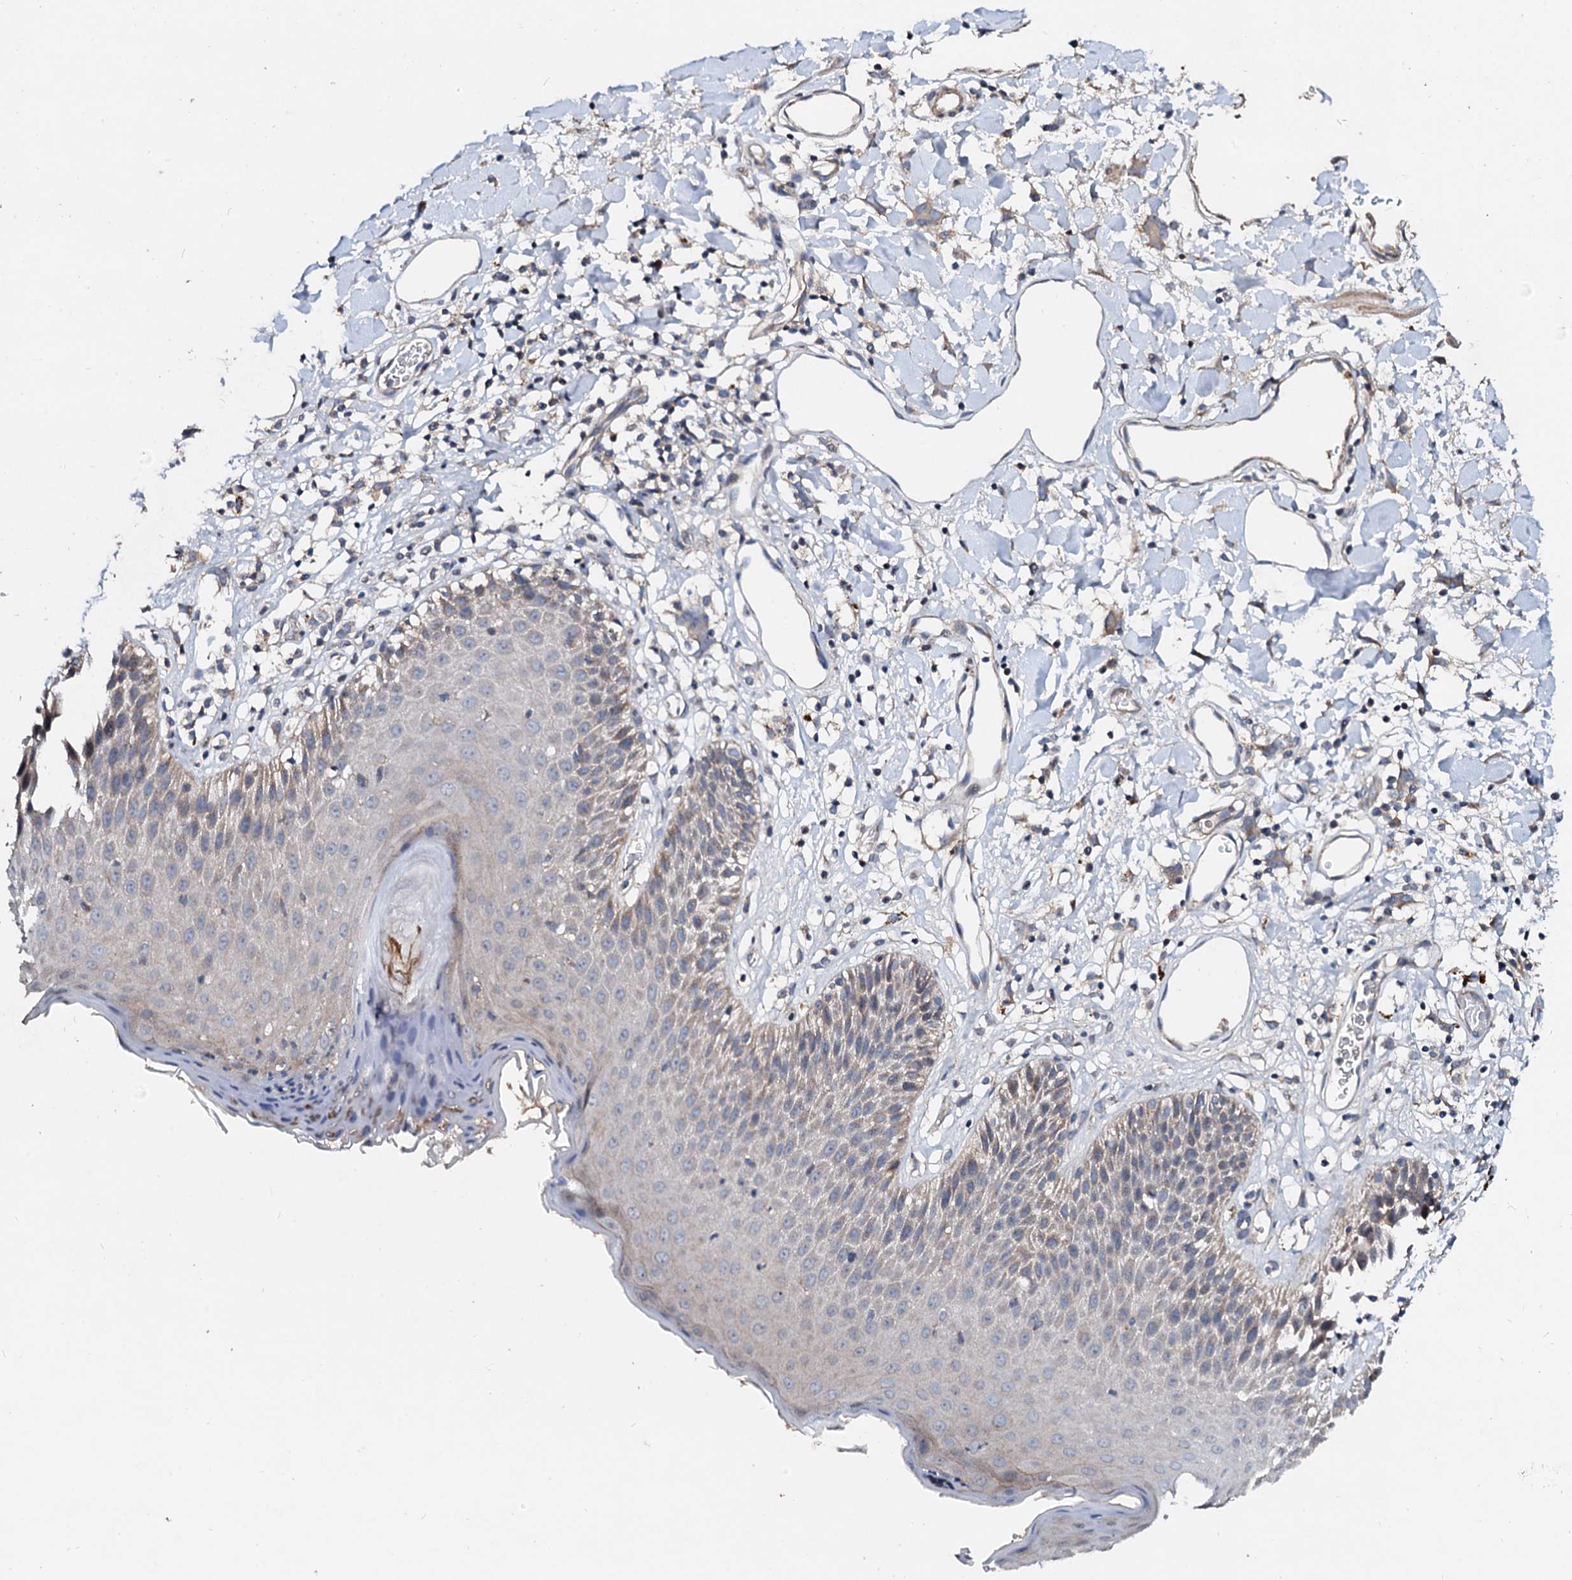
{"staining": {"intensity": "moderate", "quantity": "<25%", "location": "cytoplasmic/membranous"}, "tissue": "skin", "cell_type": "Epidermal cells", "image_type": "normal", "snomed": [{"axis": "morphology", "description": "Normal tissue, NOS"}, {"axis": "topography", "description": "Vulva"}], "caption": "Skin stained with DAB (3,3'-diaminobenzidine) immunohistochemistry demonstrates low levels of moderate cytoplasmic/membranous expression in about <25% of epidermal cells. The staining is performed using DAB (3,3'-diaminobenzidine) brown chromogen to label protein expression. The nuclei are counter-stained blue using hematoxylin.", "gene": "FIBIN", "patient": {"sex": "female", "age": 68}}